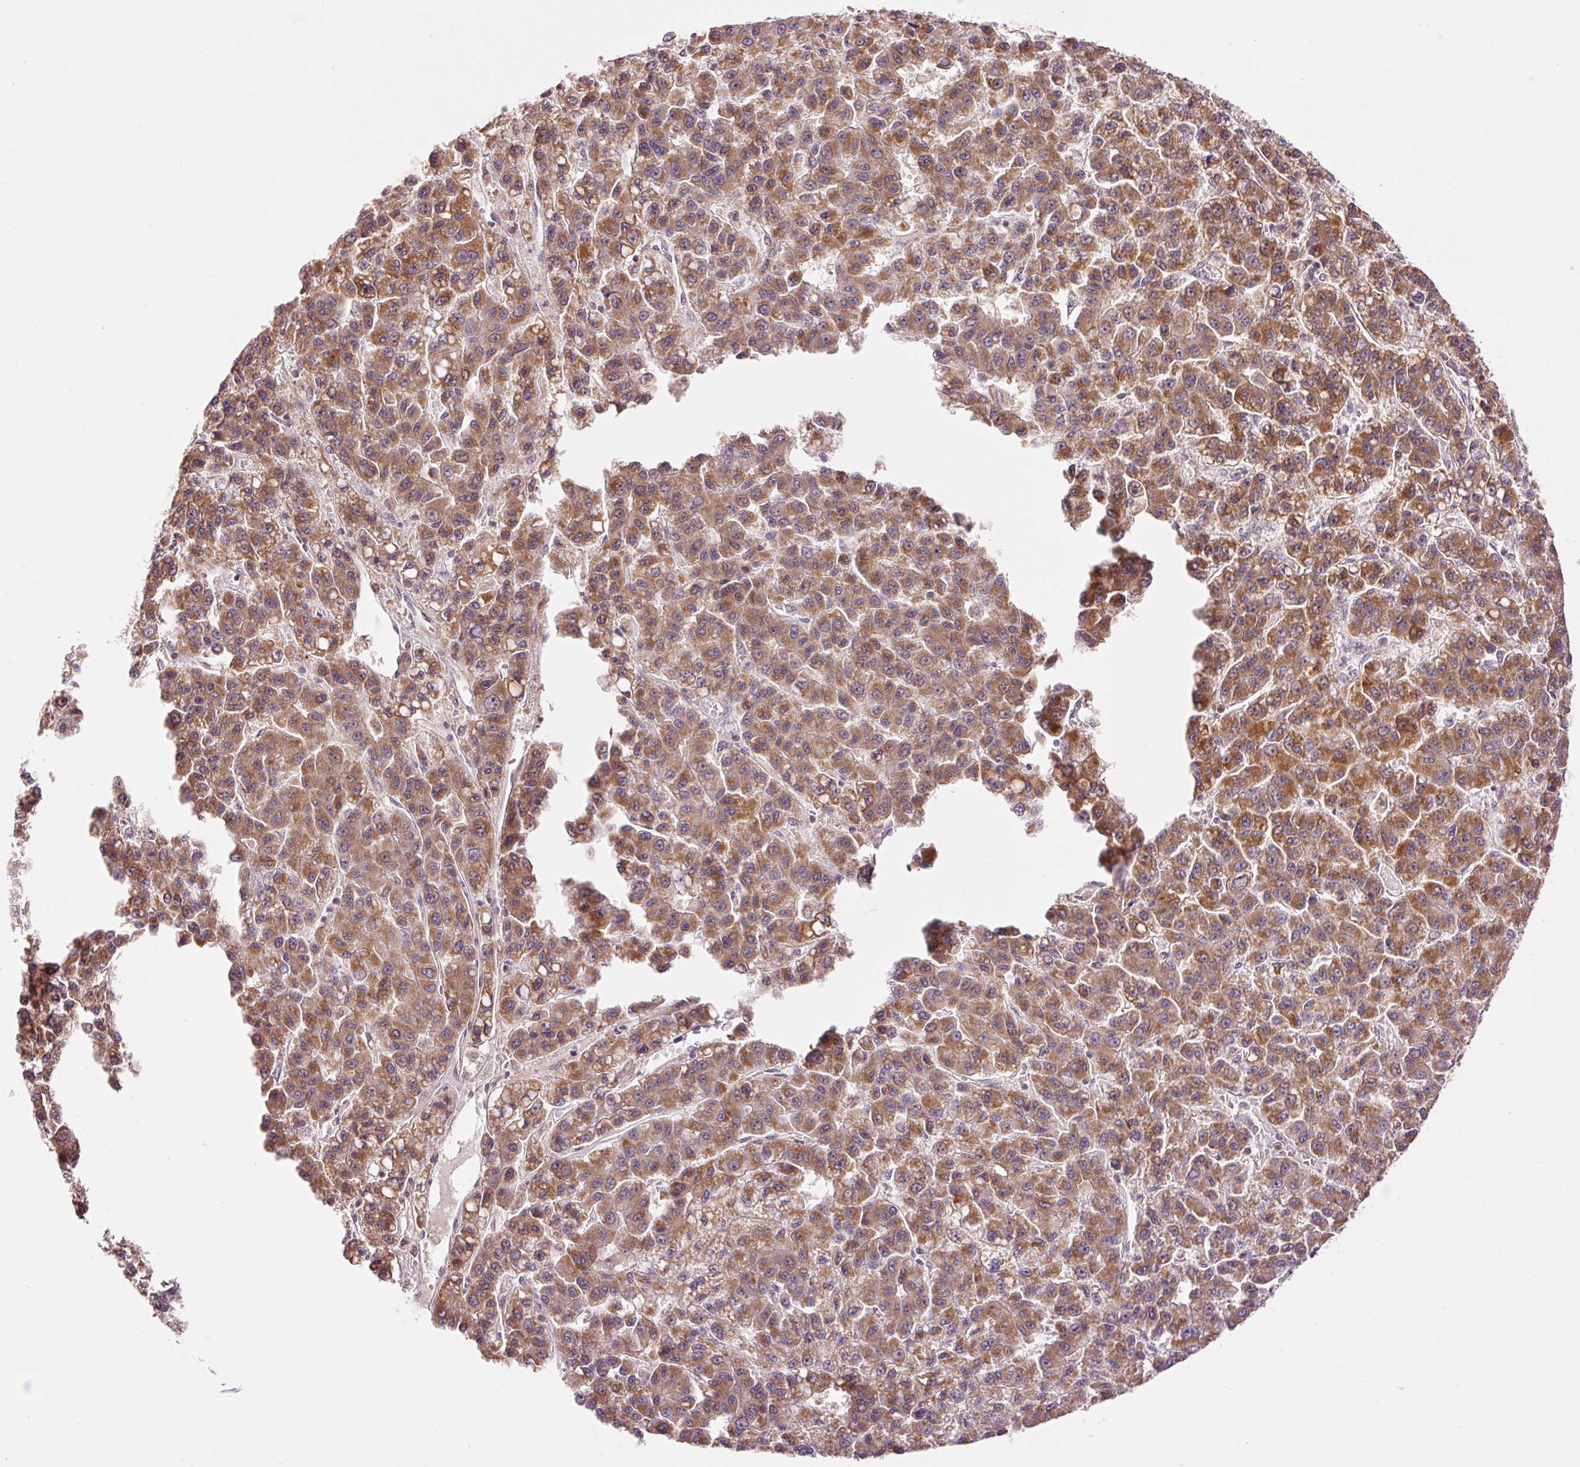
{"staining": {"intensity": "moderate", "quantity": ">75%", "location": "cytoplasmic/membranous,nuclear"}, "tissue": "liver cancer", "cell_type": "Tumor cells", "image_type": "cancer", "snomed": [{"axis": "morphology", "description": "Carcinoma, Hepatocellular, NOS"}, {"axis": "topography", "description": "Liver"}], "caption": "This histopathology image displays hepatocellular carcinoma (liver) stained with IHC to label a protein in brown. The cytoplasmic/membranous and nuclear of tumor cells show moderate positivity for the protein. Nuclei are counter-stained blue.", "gene": "IMMT", "patient": {"sex": "male", "age": 70}}